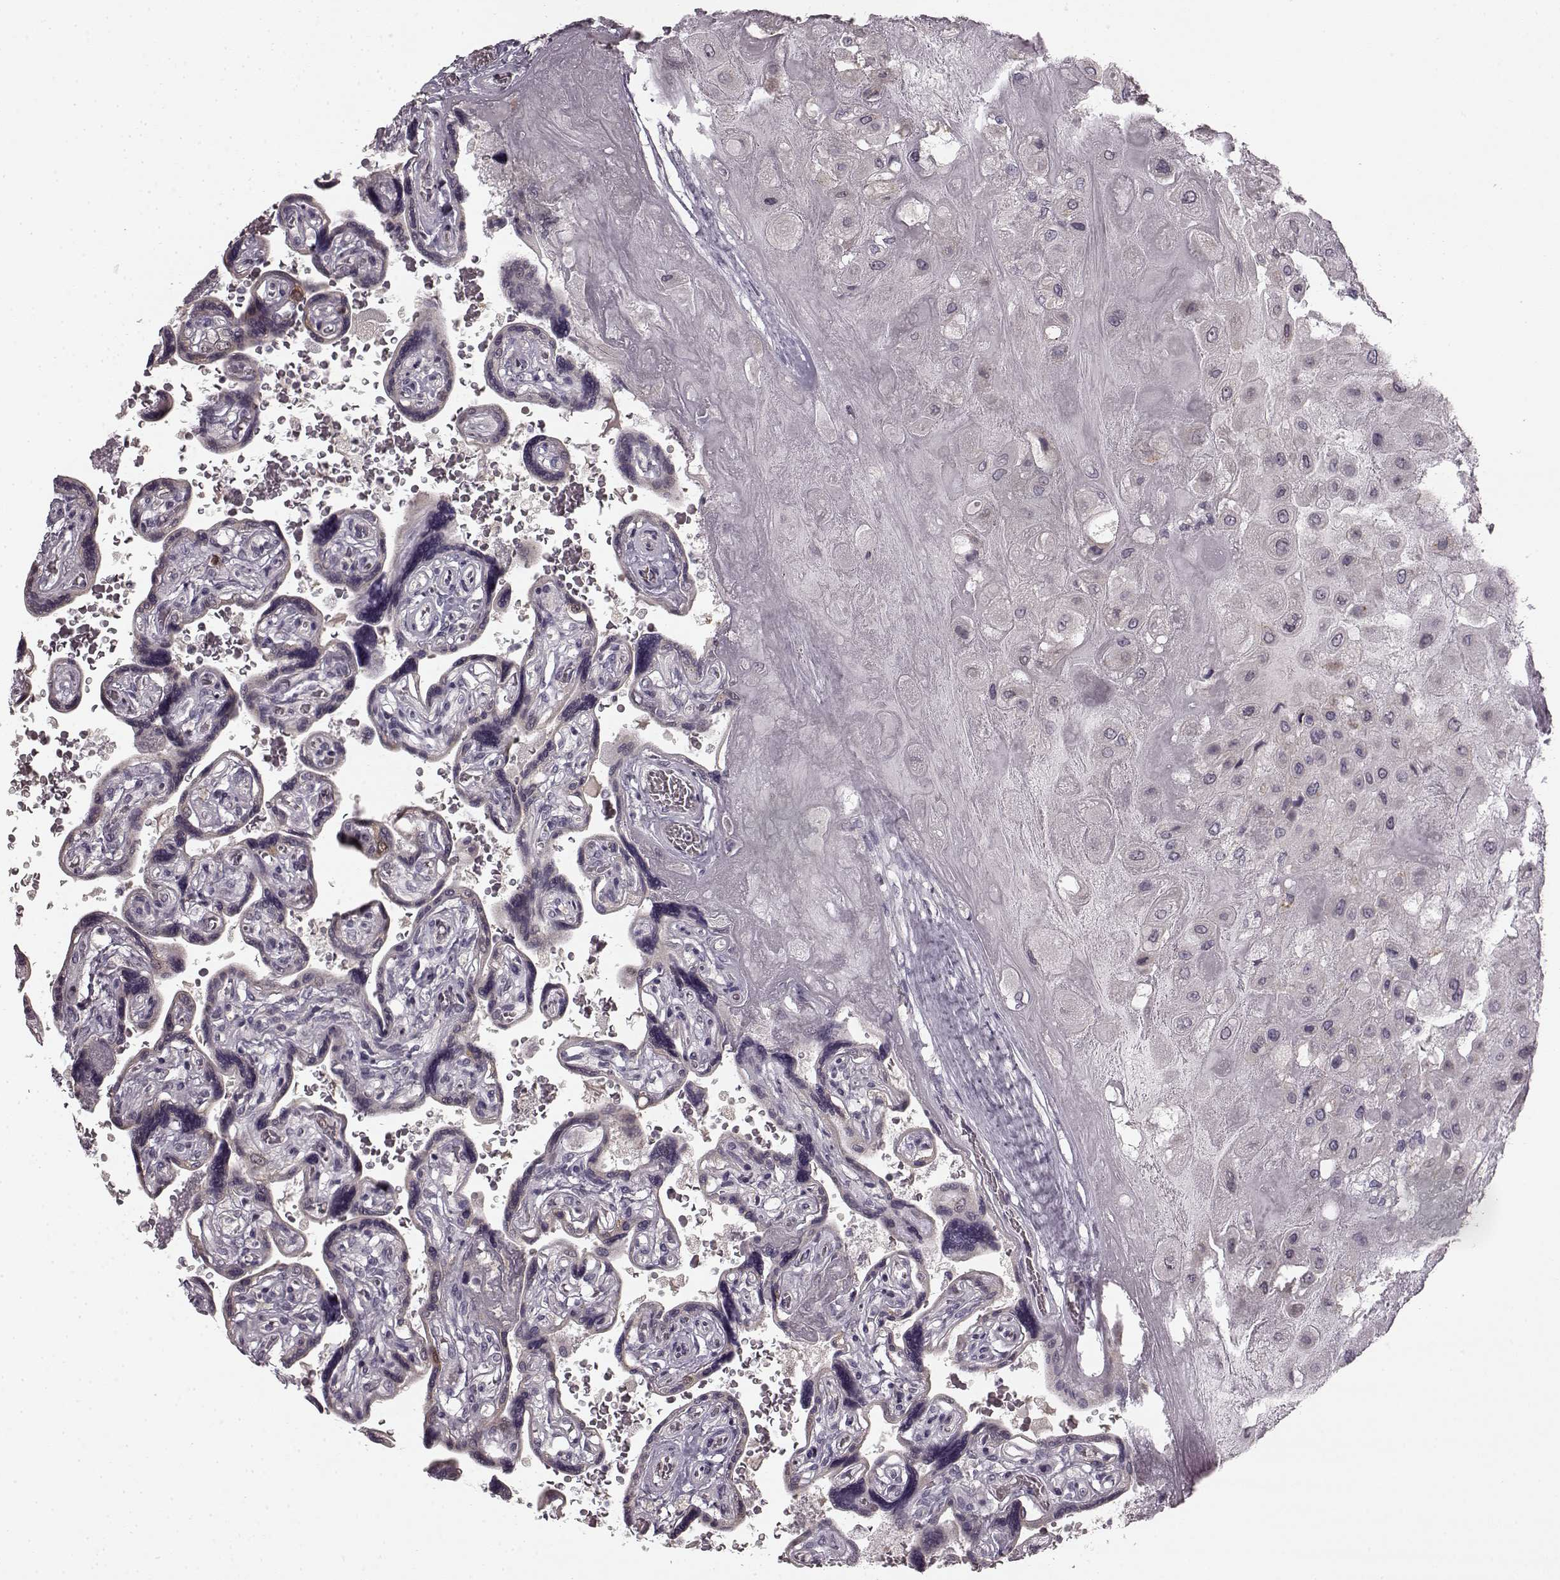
{"staining": {"intensity": "negative", "quantity": "none", "location": "none"}, "tissue": "placenta", "cell_type": "Decidual cells", "image_type": "normal", "snomed": [{"axis": "morphology", "description": "Normal tissue, NOS"}, {"axis": "topography", "description": "Placenta"}], "caption": "Human placenta stained for a protein using immunohistochemistry (IHC) shows no staining in decidual cells.", "gene": "HMMR", "patient": {"sex": "female", "age": 32}}